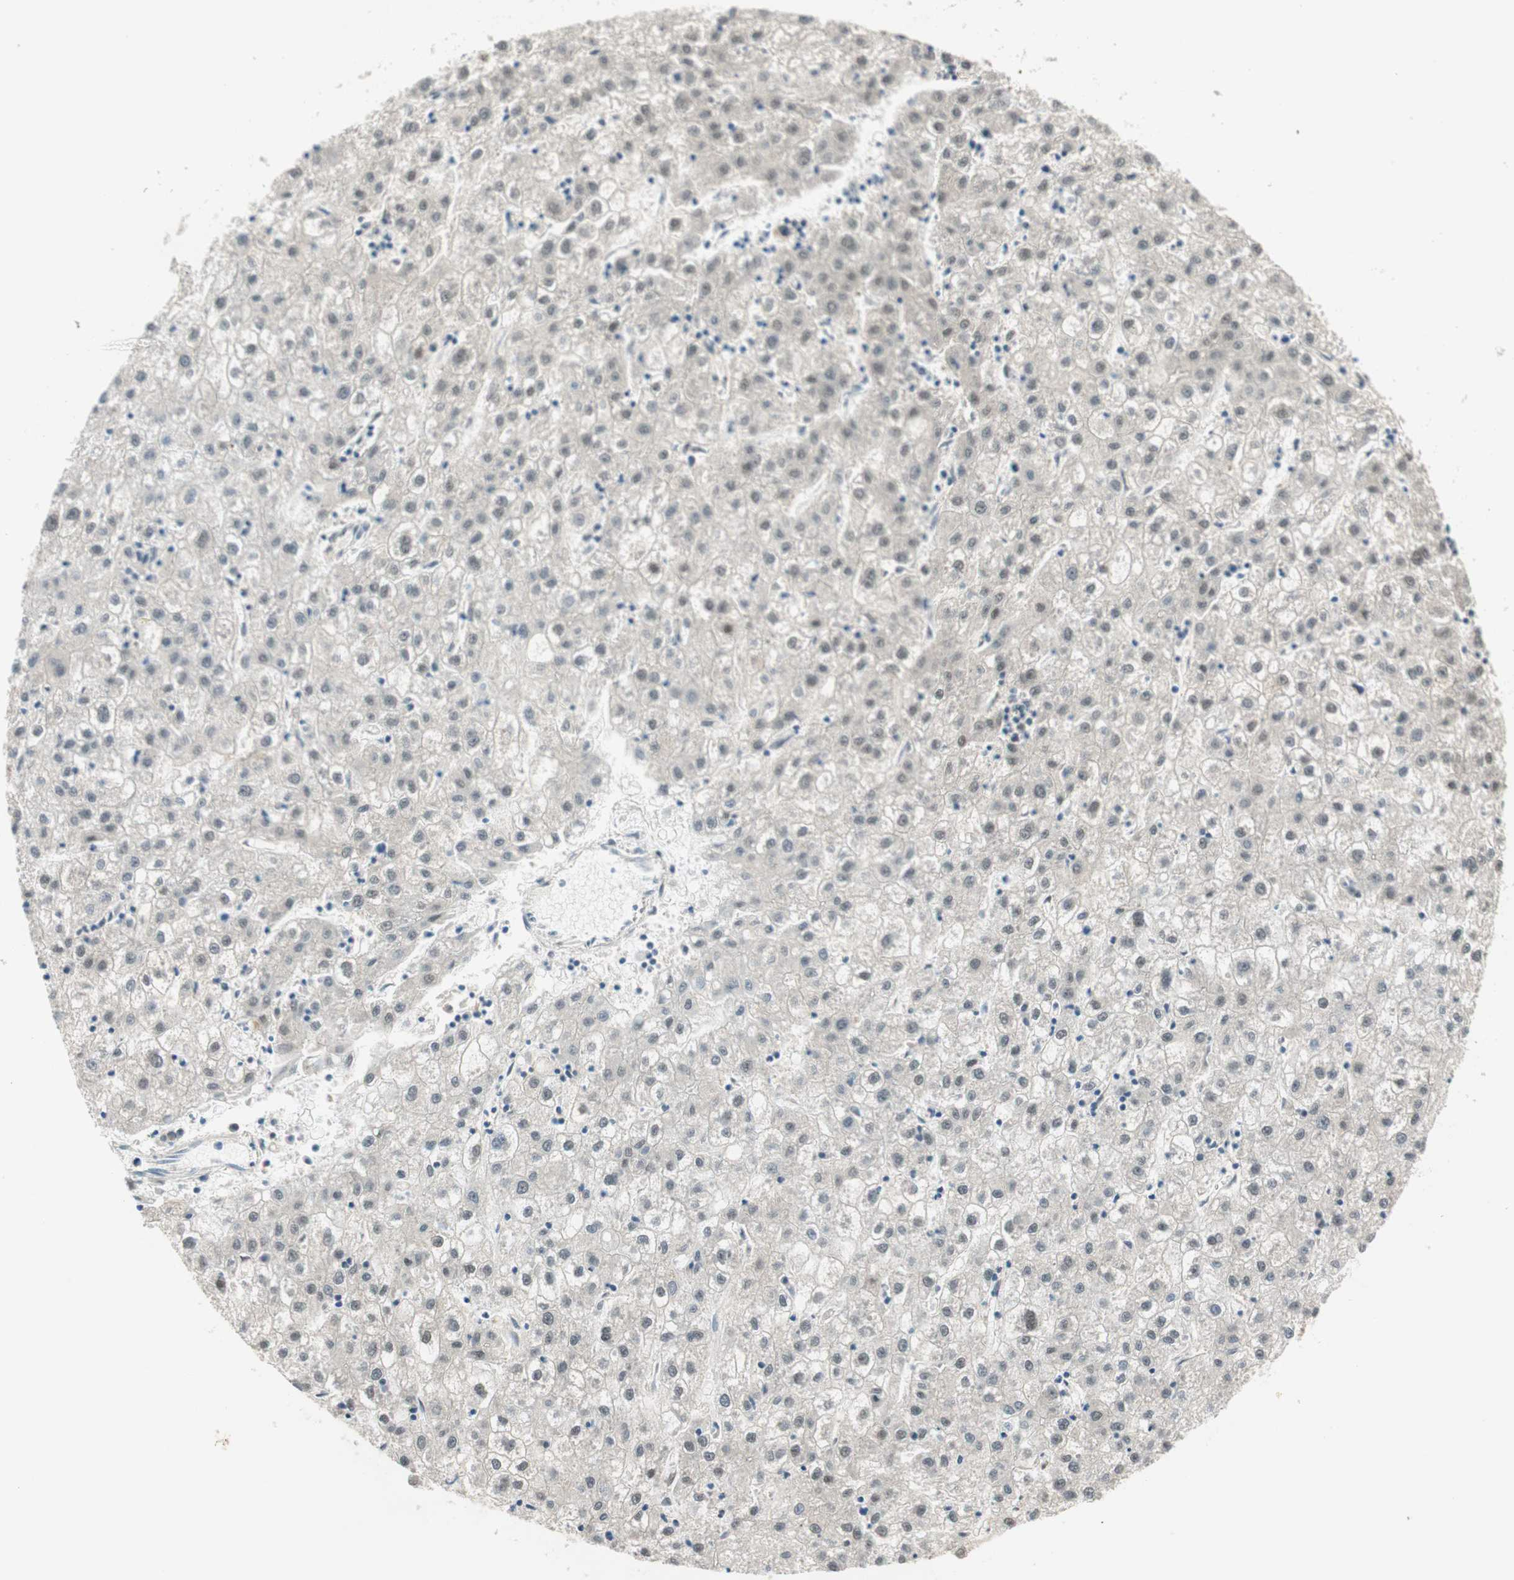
{"staining": {"intensity": "weak", "quantity": "<25%", "location": "nuclear"}, "tissue": "liver cancer", "cell_type": "Tumor cells", "image_type": "cancer", "snomed": [{"axis": "morphology", "description": "Carcinoma, Hepatocellular, NOS"}, {"axis": "topography", "description": "Liver"}], "caption": "Immunohistochemical staining of liver hepatocellular carcinoma displays no significant positivity in tumor cells. Nuclei are stained in blue.", "gene": "PSMD8", "patient": {"sex": "male", "age": 72}}